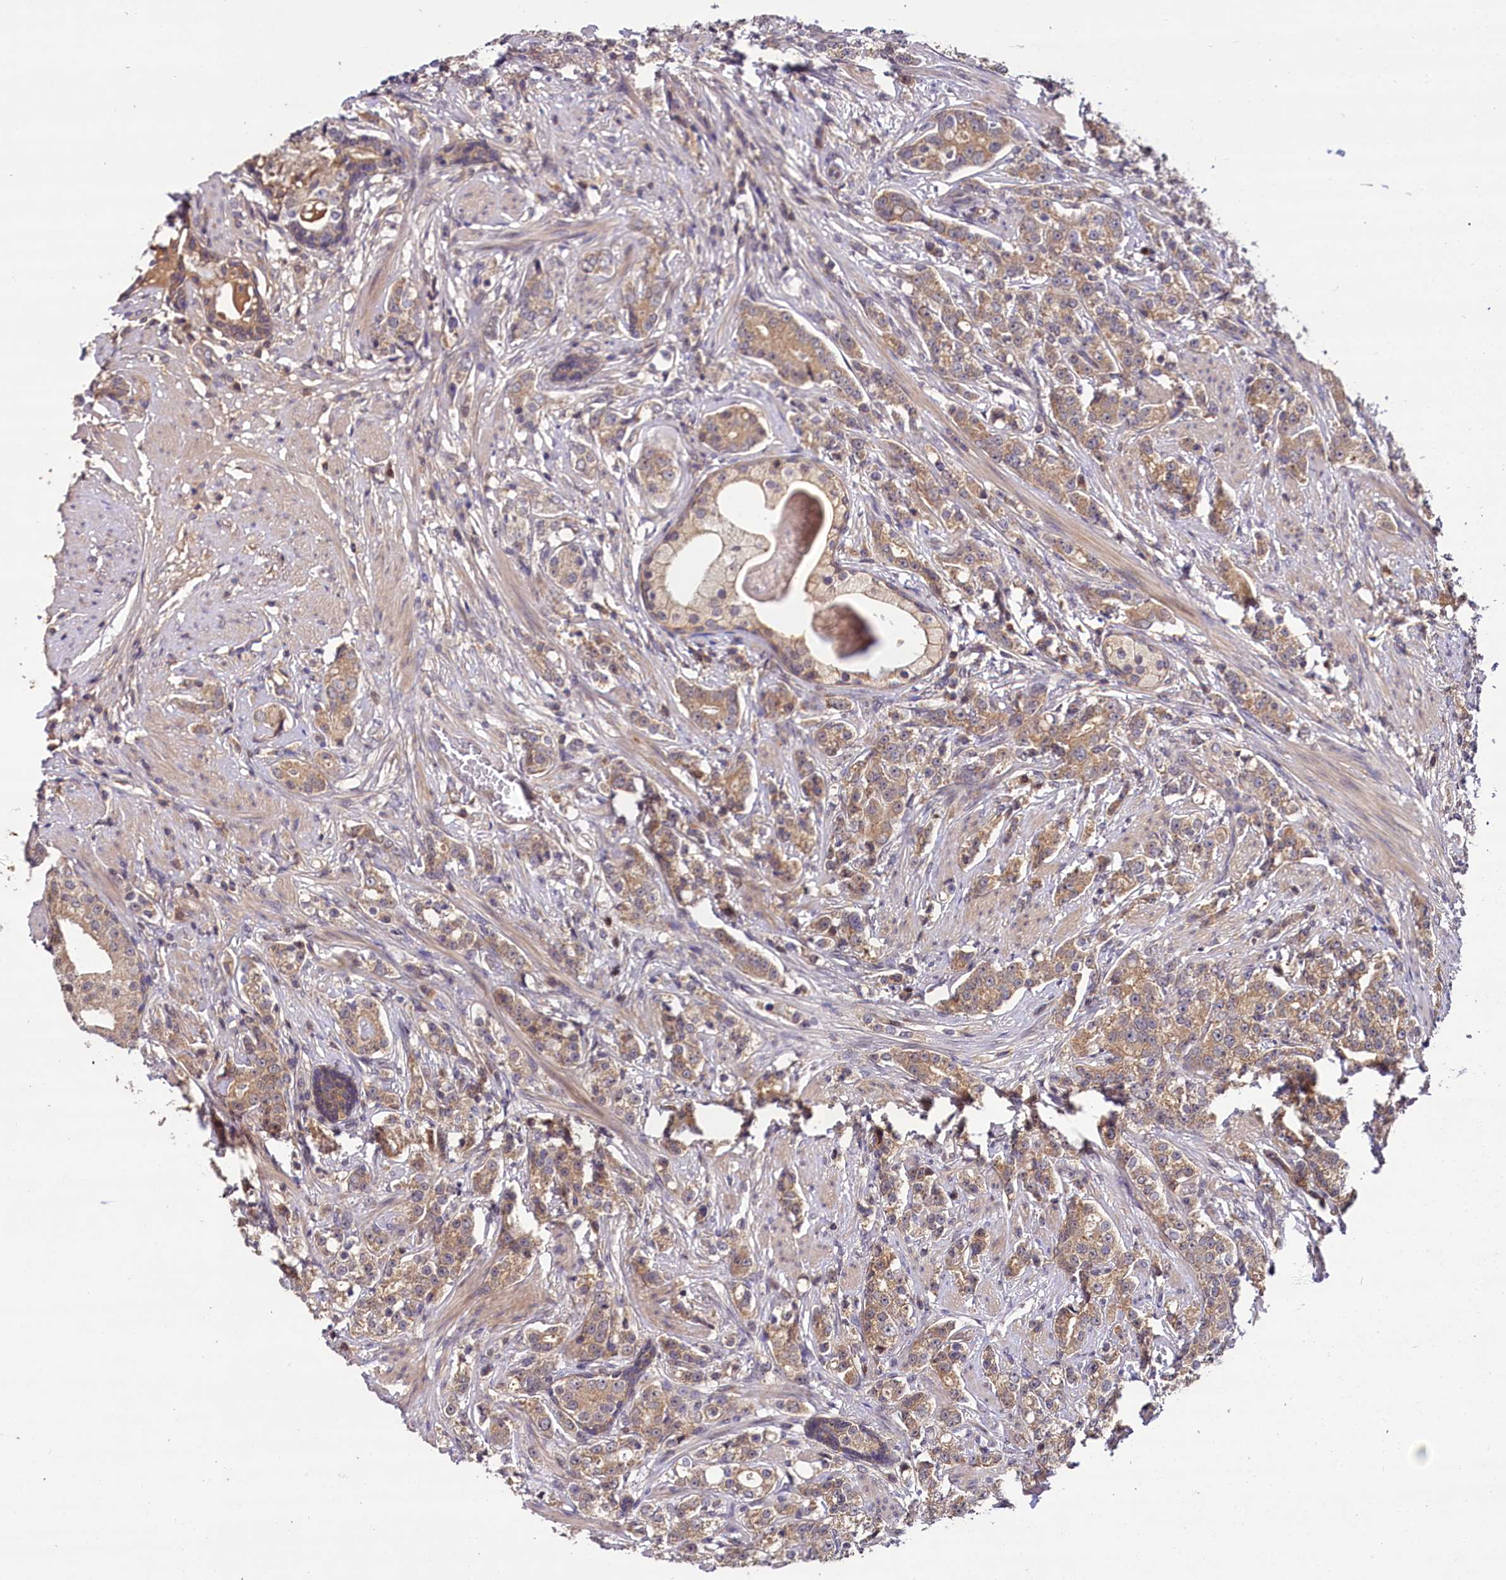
{"staining": {"intensity": "moderate", "quantity": "25%-75%", "location": "cytoplasmic/membranous"}, "tissue": "prostate cancer", "cell_type": "Tumor cells", "image_type": "cancer", "snomed": [{"axis": "morphology", "description": "Adenocarcinoma, High grade"}, {"axis": "topography", "description": "Prostate"}], "caption": "Prostate adenocarcinoma (high-grade) stained for a protein (brown) demonstrates moderate cytoplasmic/membranous positive staining in approximately 25%-75% of tumor cells.", "gene": "TMEM39A", "patient": {"sex": "male", "age": 69}}